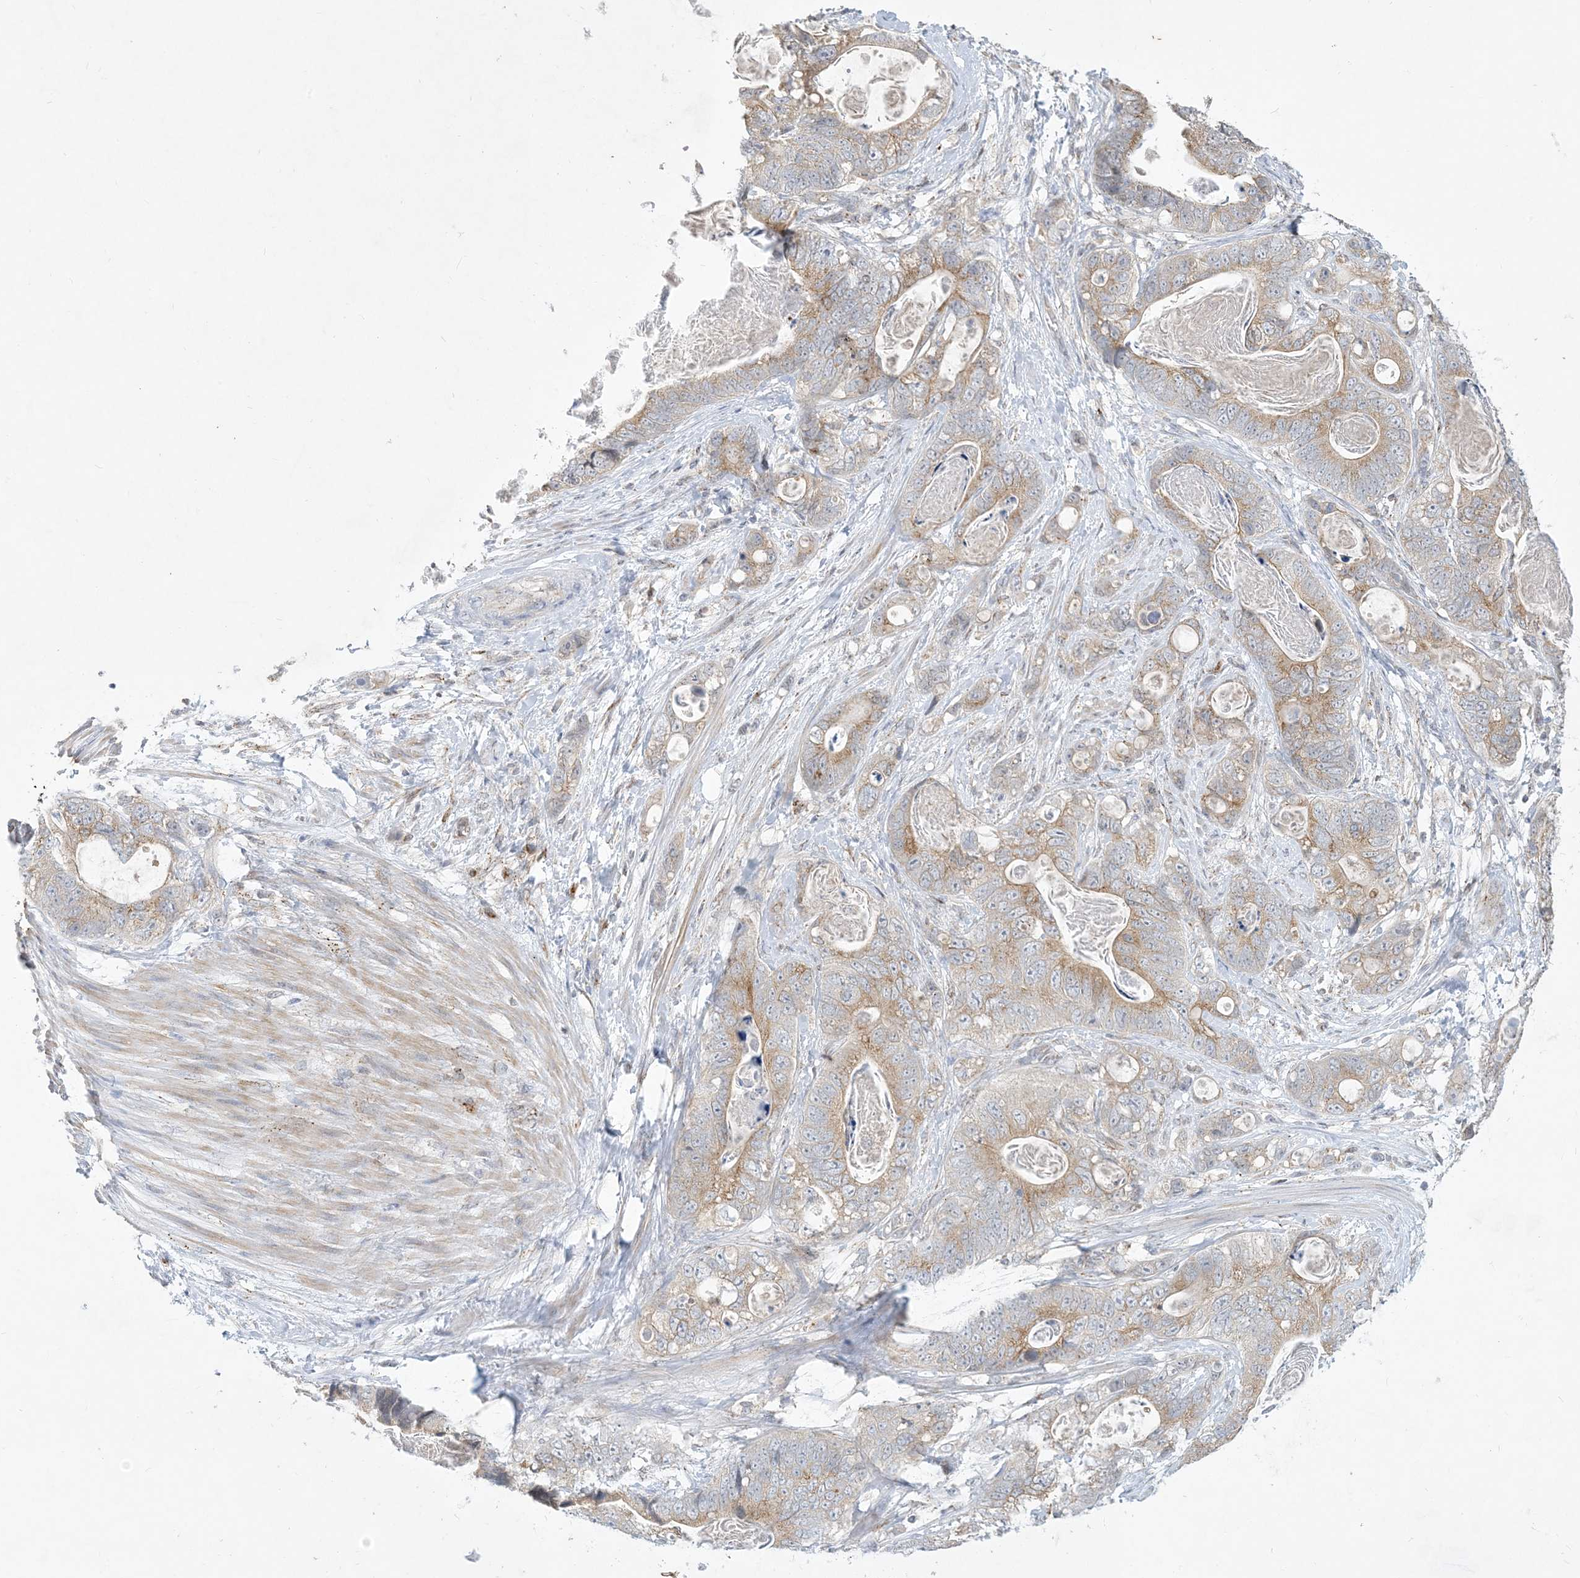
{"staining": {"intensity": "moderate", "quantity": "25%-75%", "location": "cytoplasmic/membranous"}, "tissue": "stomach cancer", "cell_type": "Tumor cells", "image_type": "cancer", "snomed": [{"axis": "morphology", "description": "Normal tissue, NOS"}, {"axis": "morphology", "description": "Adenocarcinoma, NOS"}, {"axis": "topography", "description": "Stomach"}], "caption": "Immunohistochemical staining of human stomach cancer shows moderate cytoplasmic/membranous protein staining in about 25%-75% of tumor cells.", "gene": "CCDC14", "patient": {"sex": "female", "age": 89}}